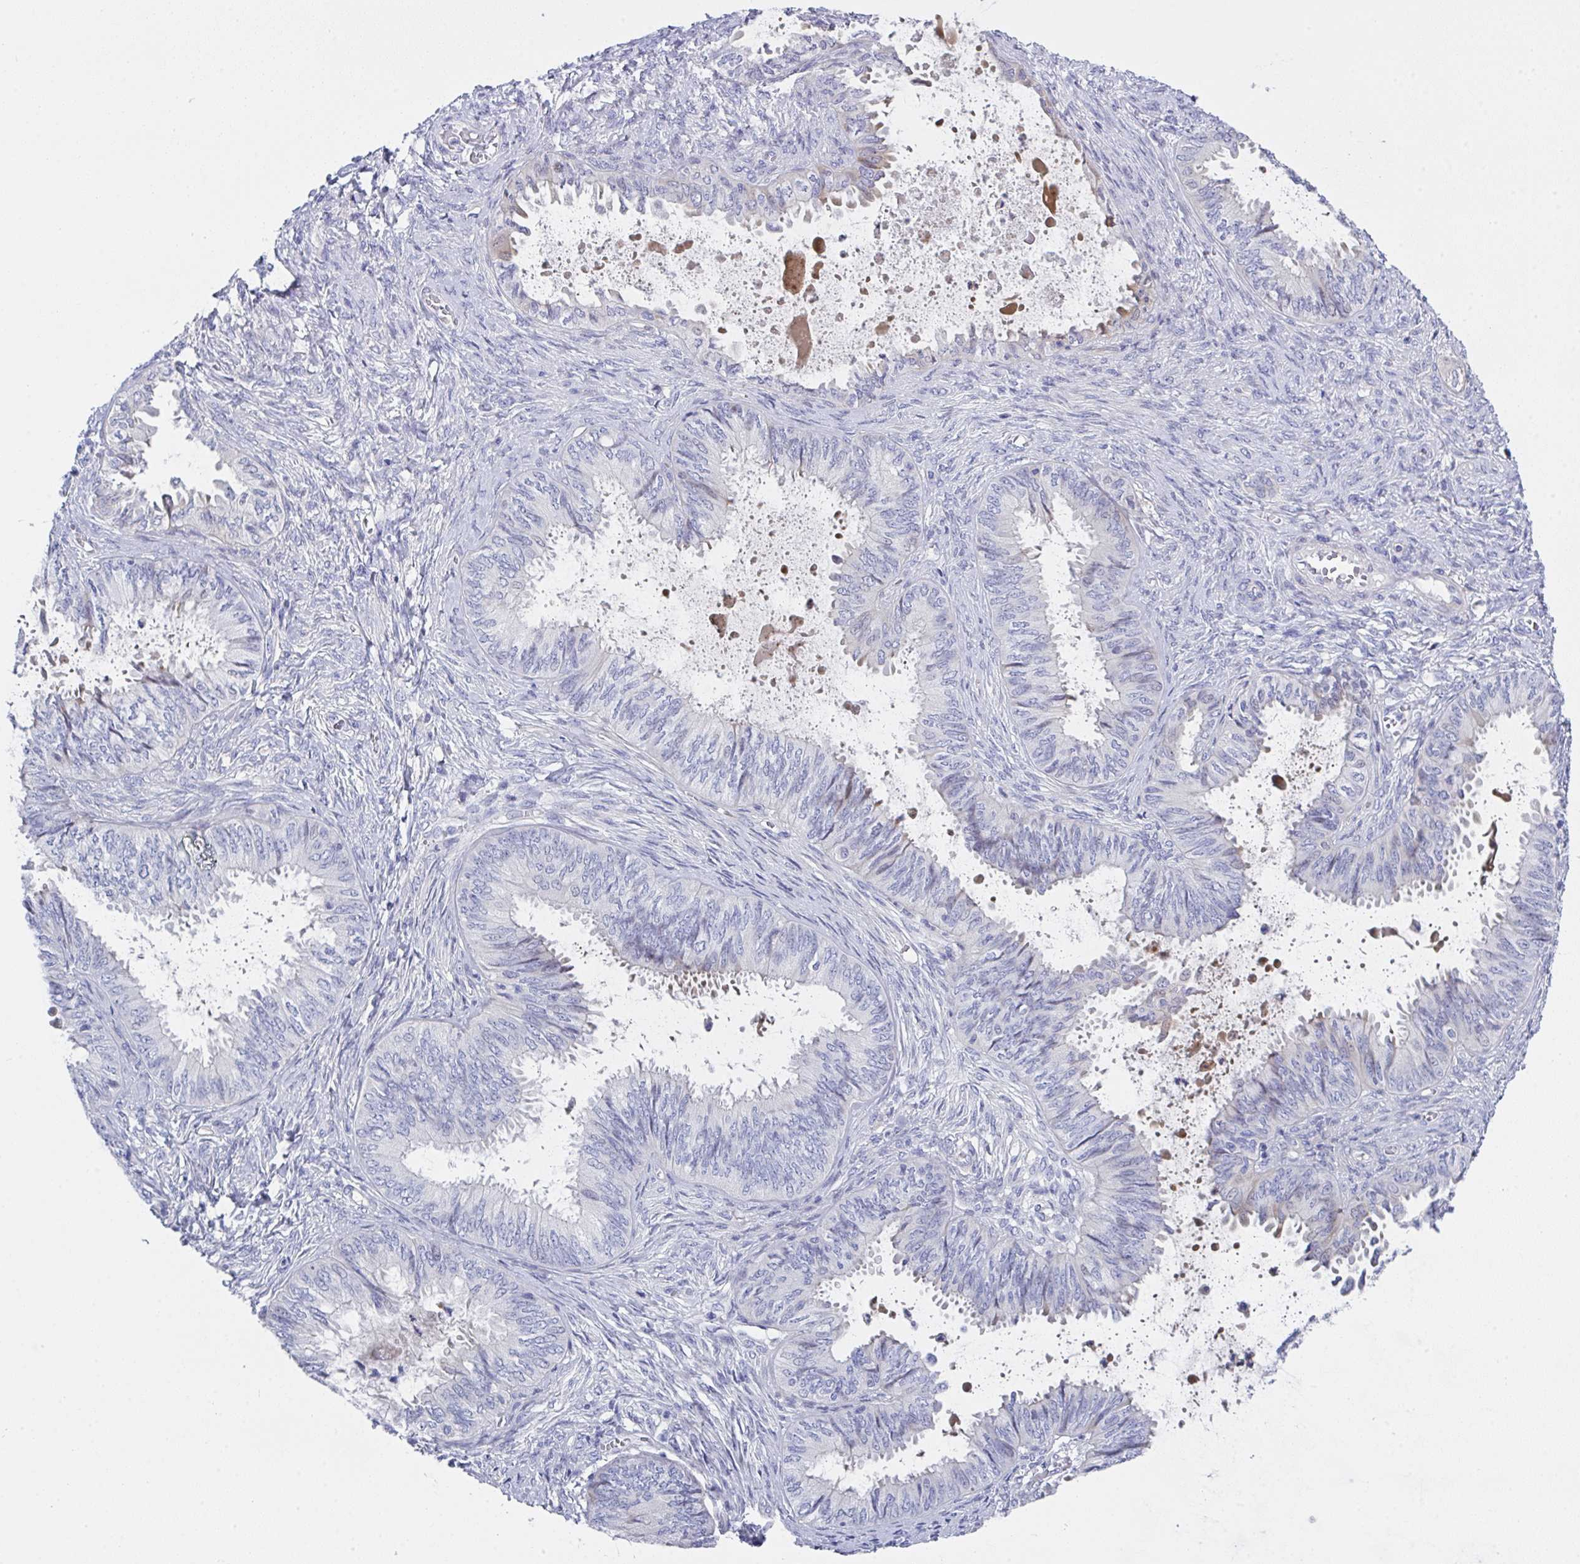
{"staining": {"intensity": "negative", "quantity": "none", "location": "none"}, "tissue": "ovarian cancer", "cell_type": "Tumor cells", "image_type": "cancer", "snomed": [{"axis": "morphology", "description": "Carcinoma, endometroid"}, {"axis": "topography", "description": "Ovary"}], "caption": "Immunohistochemistry image of ovarian endometroid carcinoma stained for a protein (brown), which displays no positivity in tumor cells.", "gene": "FBXO47", "patient": {"sex": "female", "age": 70}}